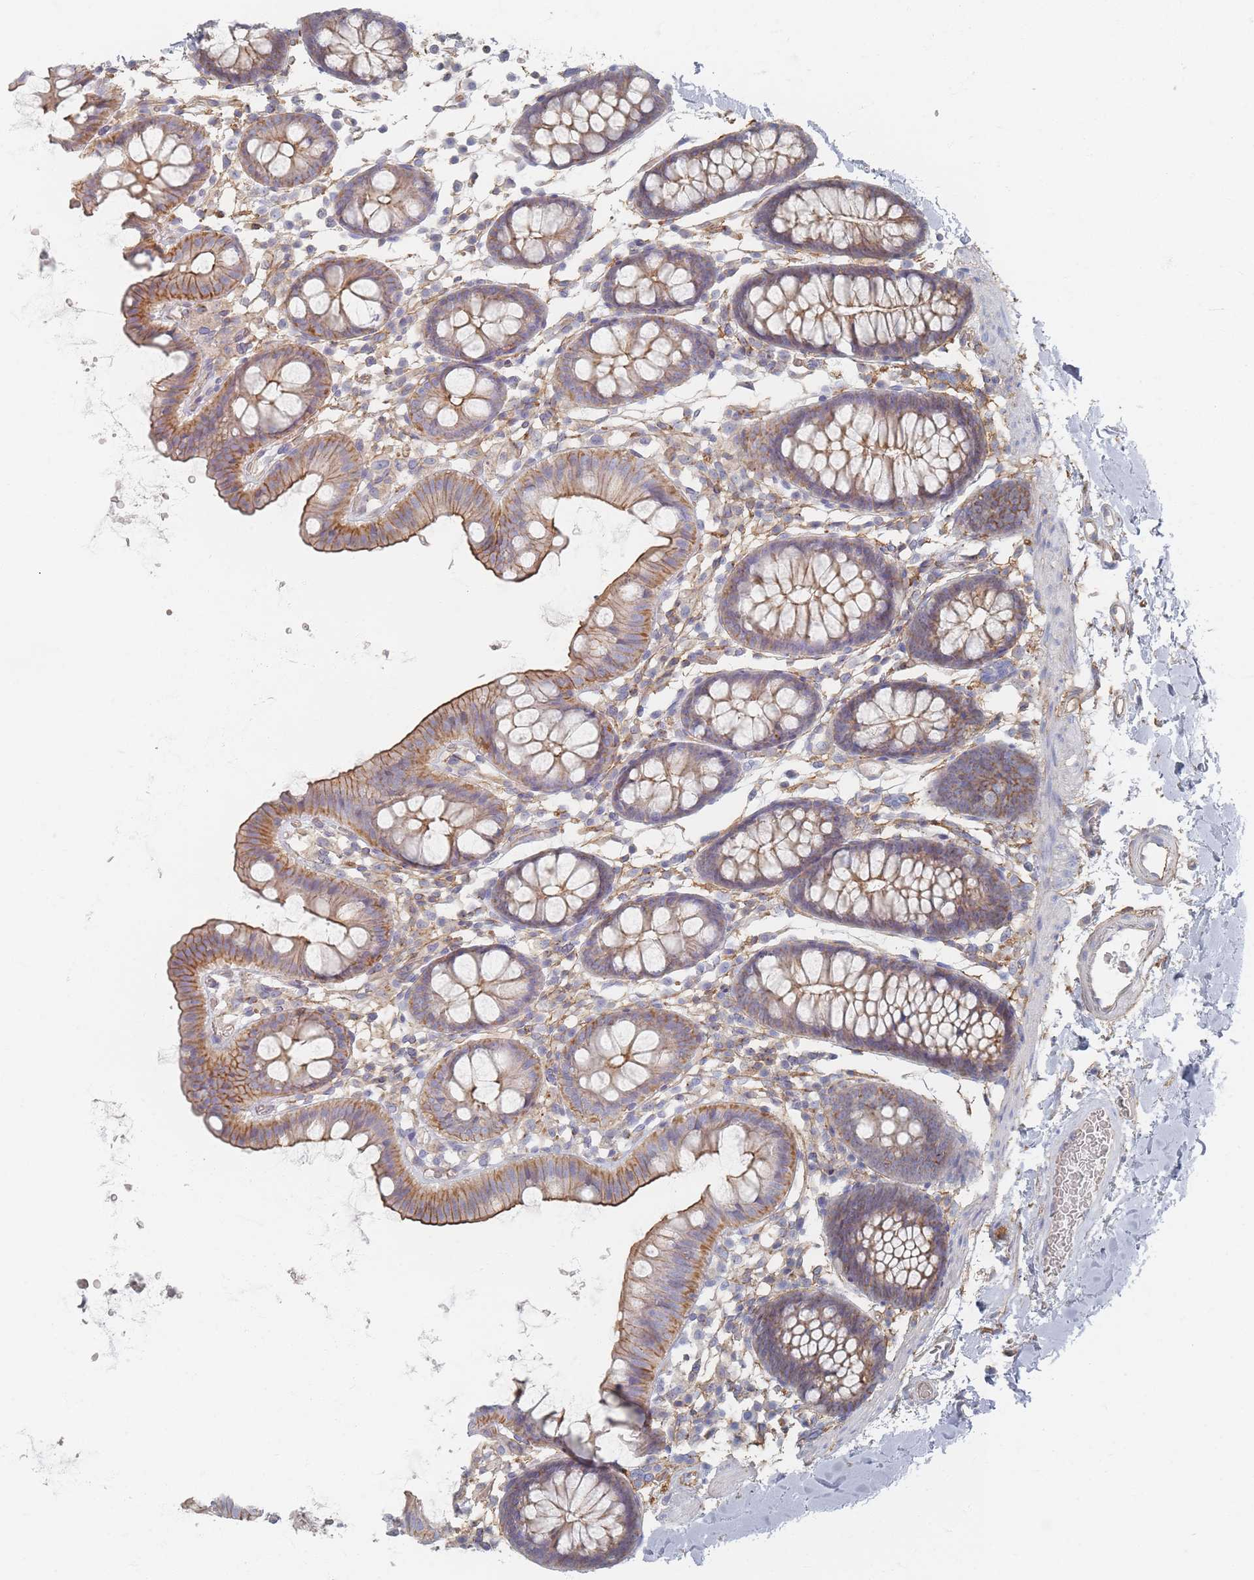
{"staining": {"intensity": "weak", "quantity": ">75%", "location": "cytoplasmic/membranous"}, "tissue": "colon", "cell_type": "Endothelial cells", "image_type": "normal", "snomed": [{"axis": "morphology", "description": "Normal tissue, NOS"}, {"axis": "topography", "description": "Colon"}], "caption": "Immunohistochemistry (IHC) photomicrograph of normal human colon stained for a protein (brown), which demonstrates low levels of weak cytoplasmic/membranous staining in about >75% of endothelial cells.", "gene": "GNB1", "patient": {"sex": "male", "age": 75}}